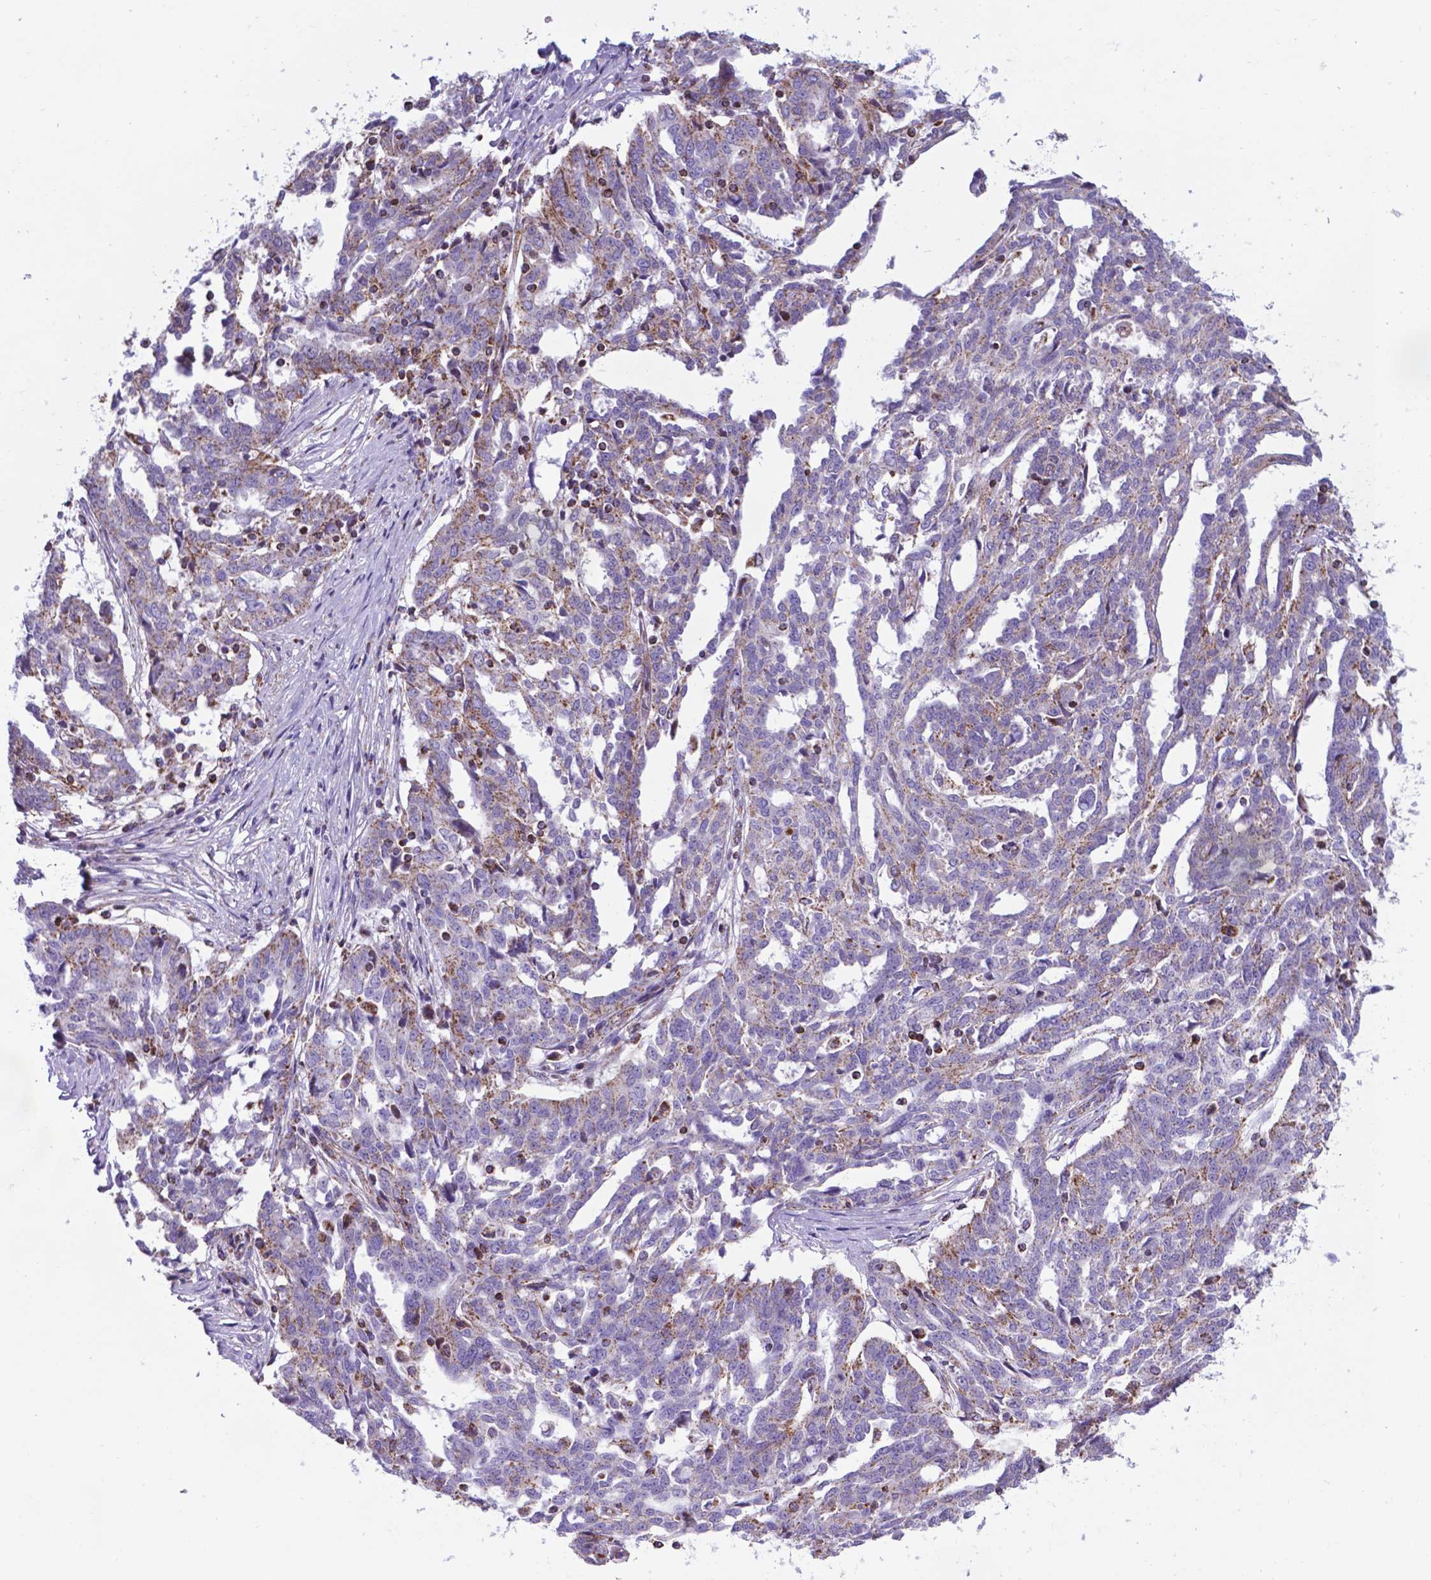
{"staining": {"intensity": "weak", "quantity": "<25%", "location": "cytoplasmic/membranous"}, "tissue": "ovarian cancer", "cell_type": "Tumor cells", "image_type": "cancer", "snomed": [{"axis": "morphology", "description": "Cystadenocarcinoma, serous, NOS"}, {"axis": "topography", "description": "Ovary"}], "caption": "A histopathology image of human serous cystadenocarcinoma (ovarian) is negative for staining in tumor cells.", "gene": "POU3F3", "patient": {"sex": "female", "age": 67}}